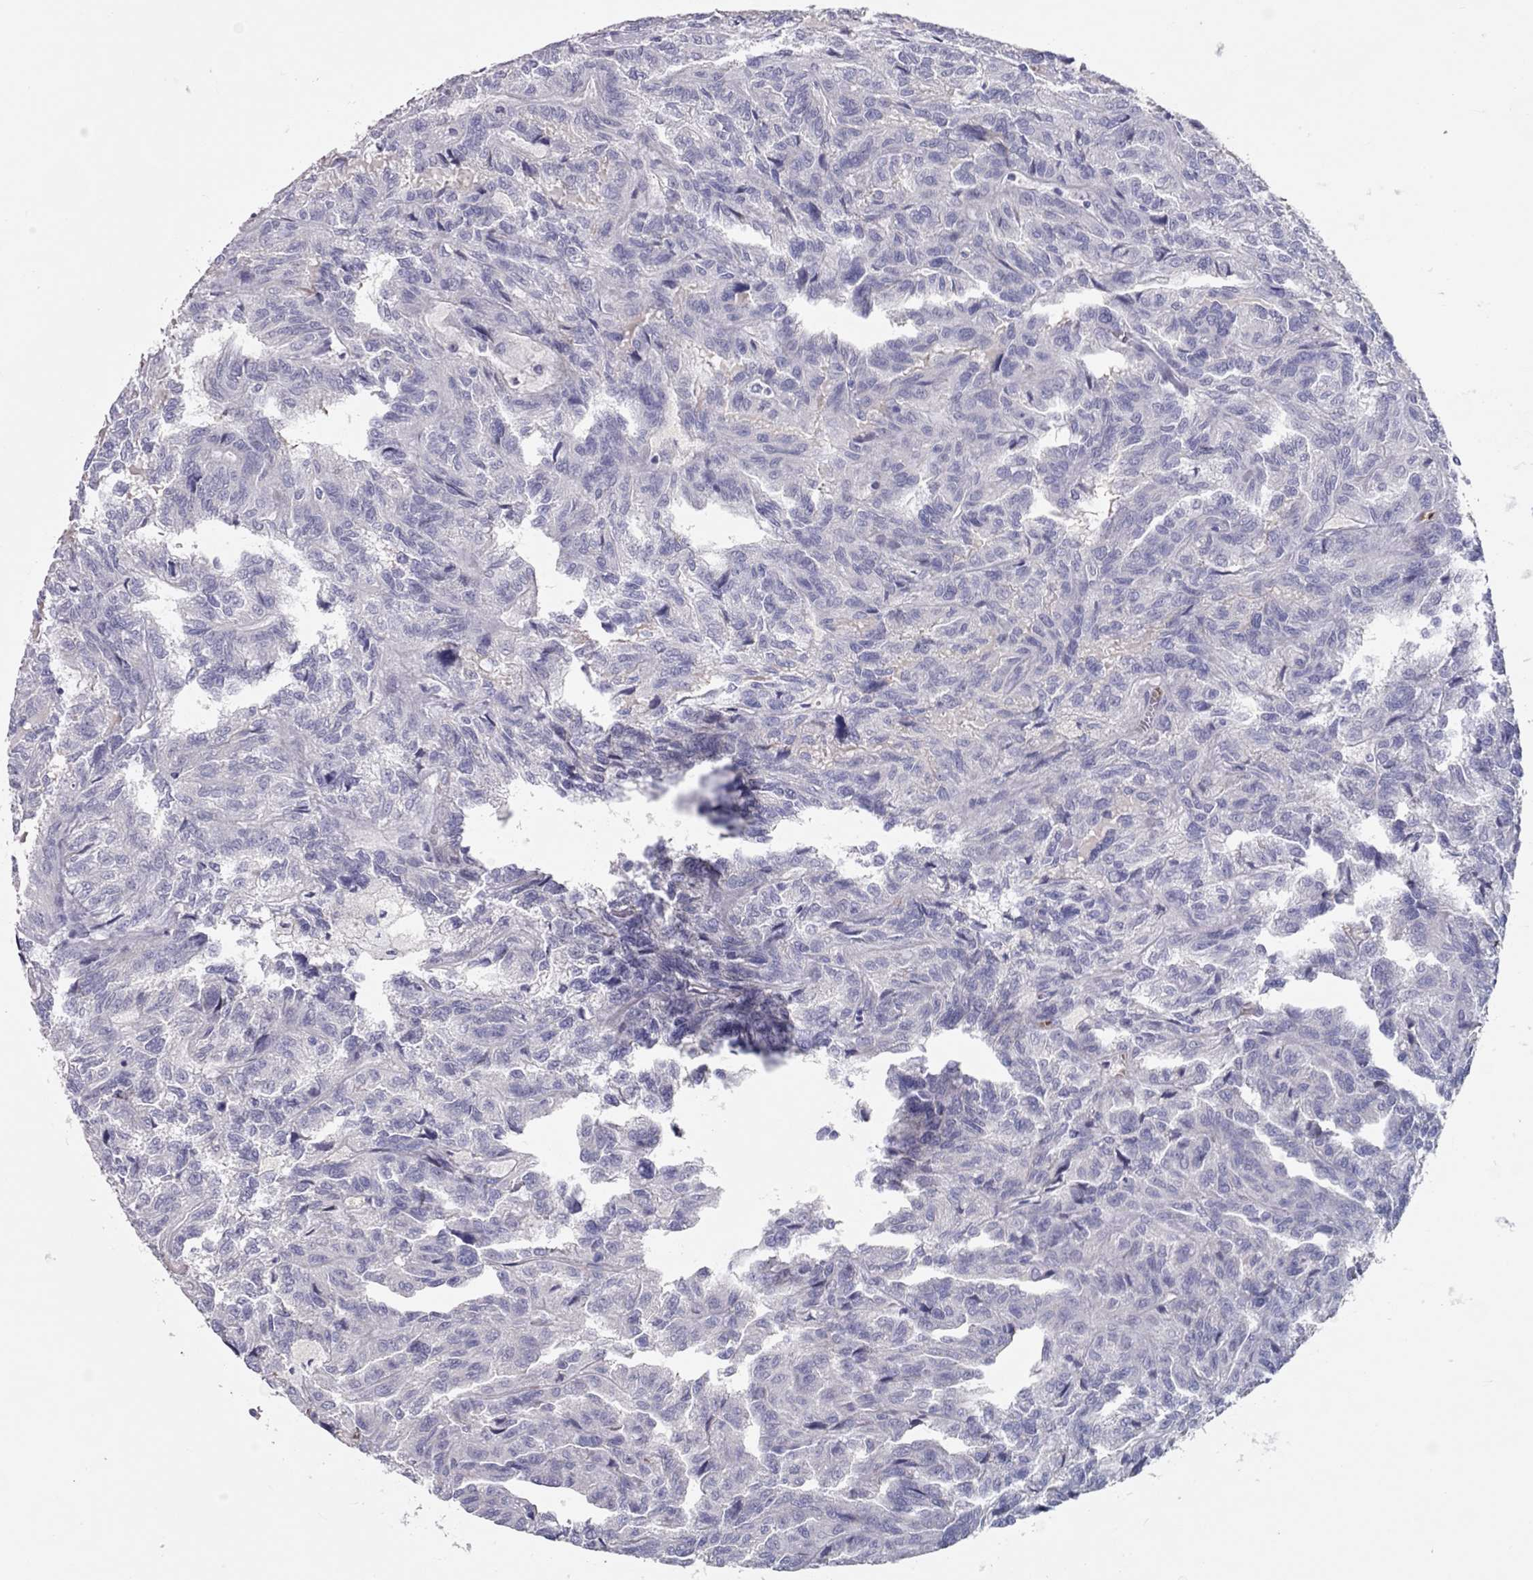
{"staining": {"intensity": "negative", "quantity": "none", "location": "none"}, "tissue": "renal cancer", "cell_type": "Tumor cells", "image_type": "cancer", "snomed": [{"axis": "morphology", "description": "Adenocarcinoma, NOS"}, {"axis": "topography", "description": "Kidney"}], "caption": "Protein analysis of adenocarcinoma (renal) shows no significant positivity in tumor cells.", "gene": "RHD", "patient": {"sex": "male", "age": 79}}